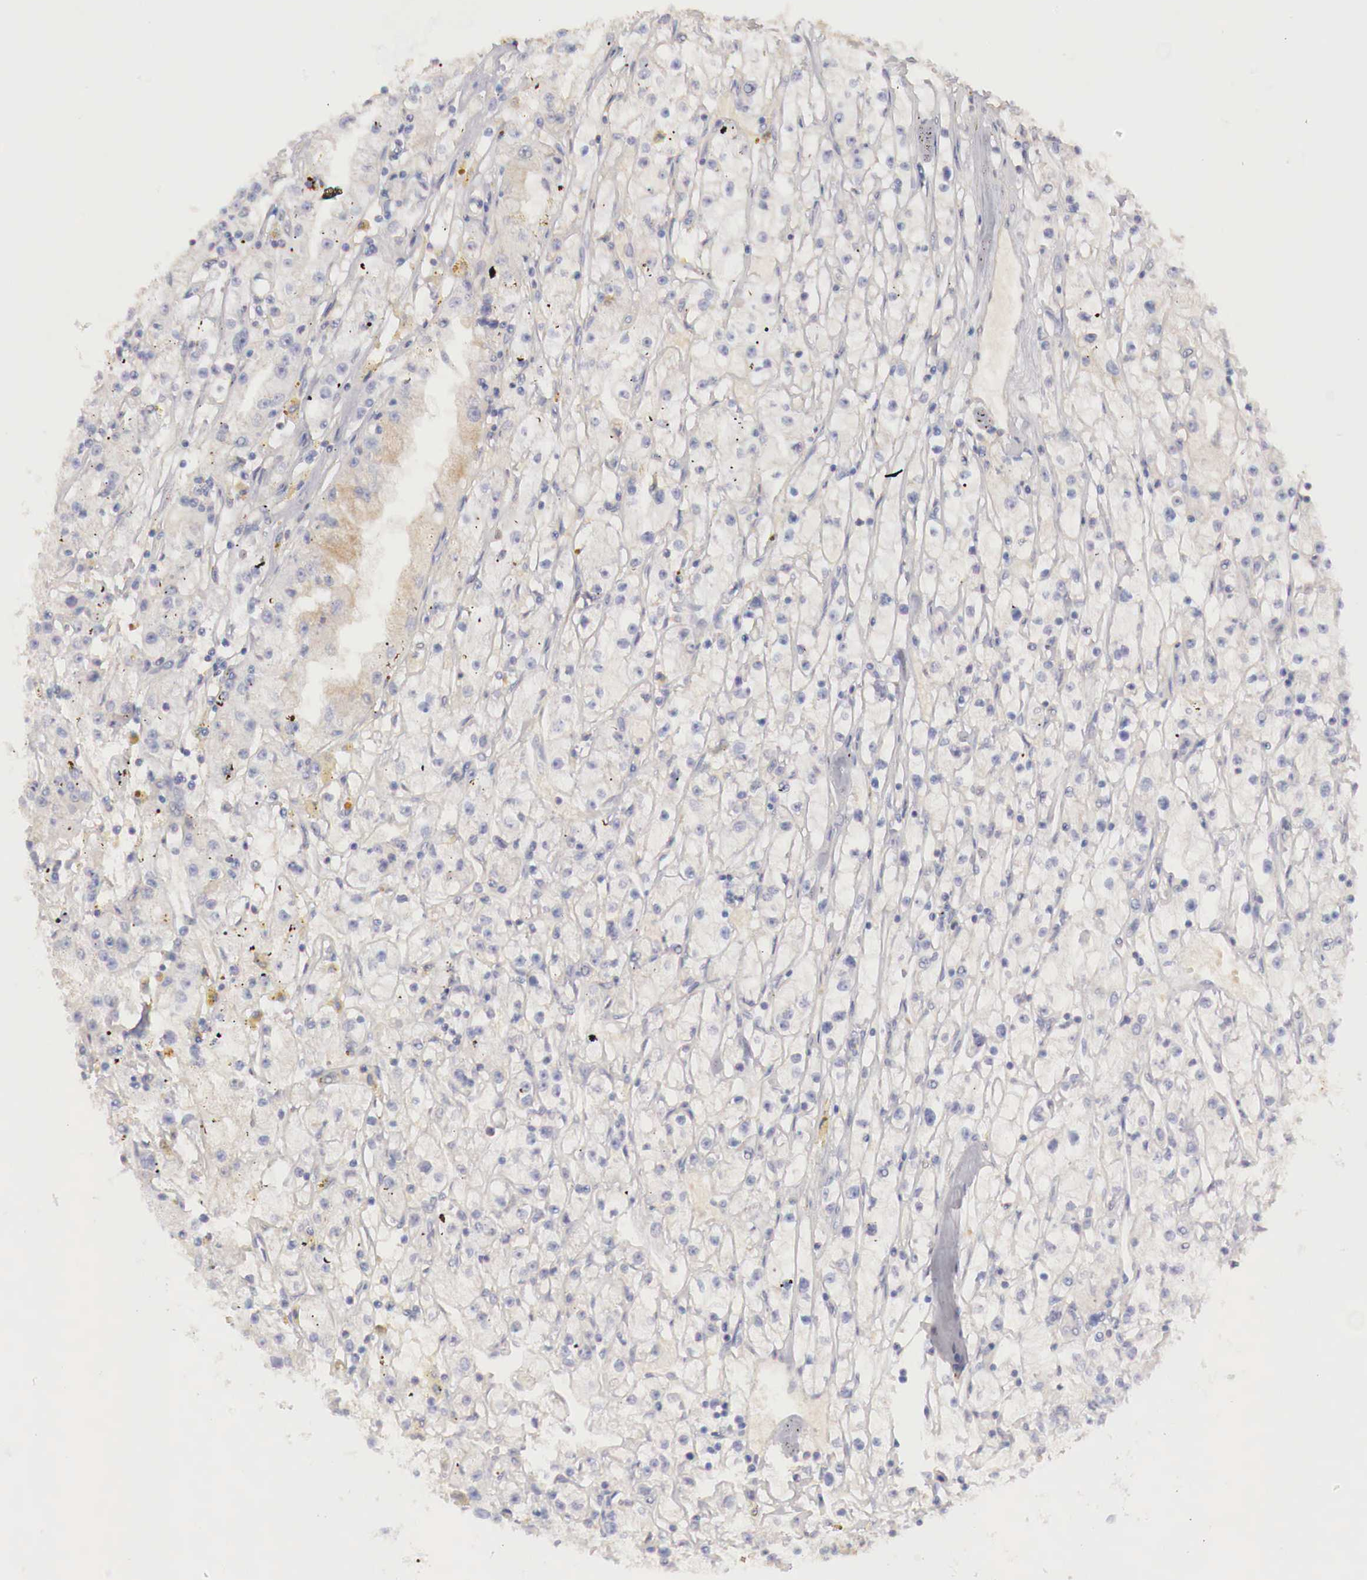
{"staining": {"intensity": "negative", "quantity": "none", "location": "none"}, "tissue": "renal cancer", "cell_type": "Tumor cells", "image_type": "cancer", "snomed": [{"axis": "morphology", "description": "Adenocarcinoma, NOS"}, {"axis": "topography", "description": "Kidney"}], "caption": "This is a image of IHC staining of adenocarcinoma (renal), which shows no expression in tumor cells. (DAB IHC with hematoxylin counter stain).", "gene": "KLHDC7B", "patient": {"sex": "male", "age": 56}}